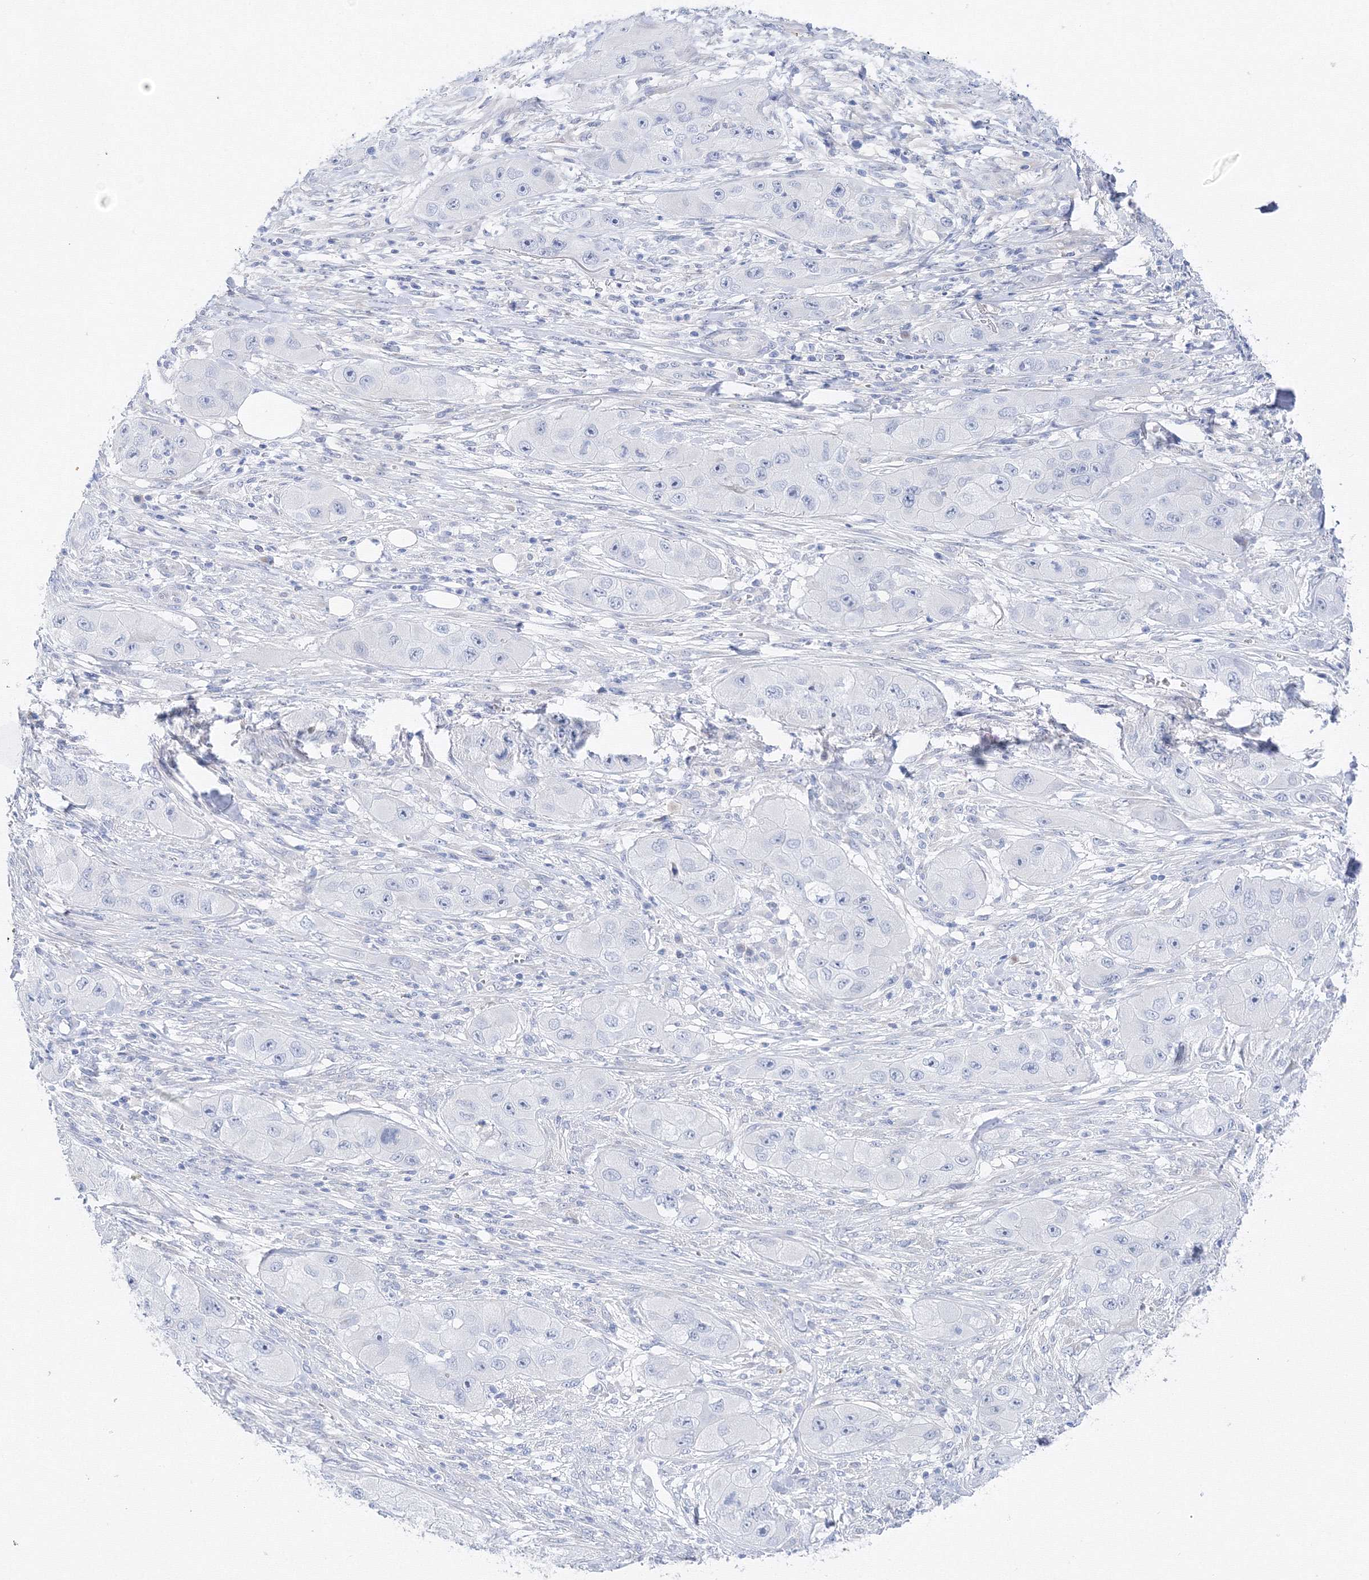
{"staining": {"intensity": "negative", "quantity": "none", "location": "none"}, "tissue": "skin cancer", "cell_type": "Tumor cells", "image_type": "cancer", "snomed": [{"axis": "morphology", "description": "Squamous cell carcinoma, NOS"}, {"axis": "topography", "description": "Skin"}, {"axis": "topography", "description": "Subcutis"}], "caption": "DAB immunohistochemical staining of skin cancer shows no significant expression in tumor cells.", "gene": "TAMM41", "patient": {"sex": "male", "age": 73}}